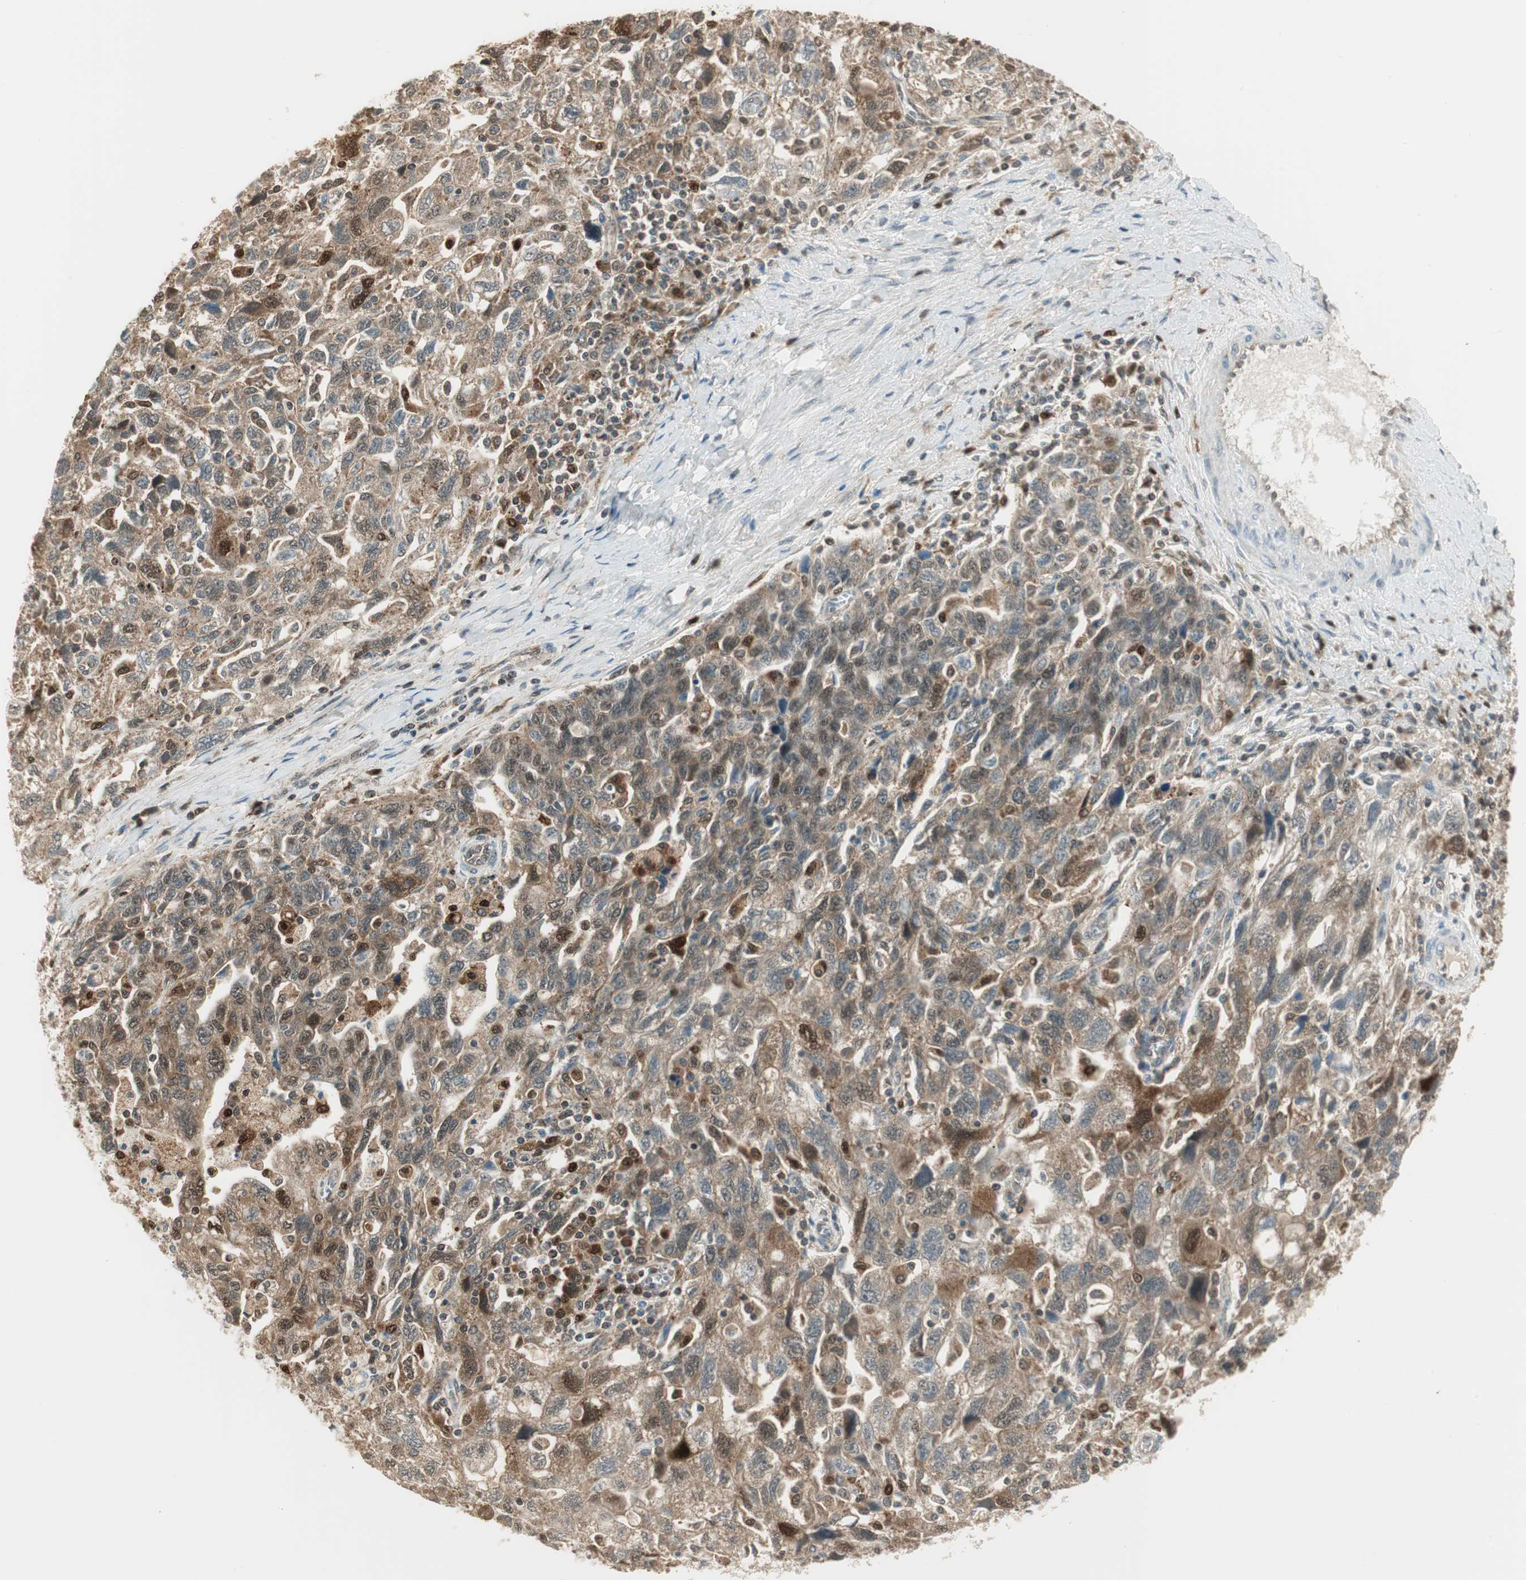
{"staining": {"intensity": "moderate", "quantity": "25%-75%", "location": "cytoplasmic/membranous,nuclear"}, "tissue": "ovarian cancer", "cell_type": "Tumor cells", "image_type": "cancer", "snomed": [{"axis": "morphology", "description": "Carcinoma, NOS"}, {"axis": "morphology", "description": "Cystadenocarcinoma, serous, NOS"}, {"axis": "topography", "description": "Ovary"}], "caption": "Tumor cells exhibit moderate cytoplasmic/membranous and nuclear staining in approximately 25%-75% of cells in carcinoma (ovarian).", "gene": "LTA4H", "patient": {"sex": "female", "age": 69}}